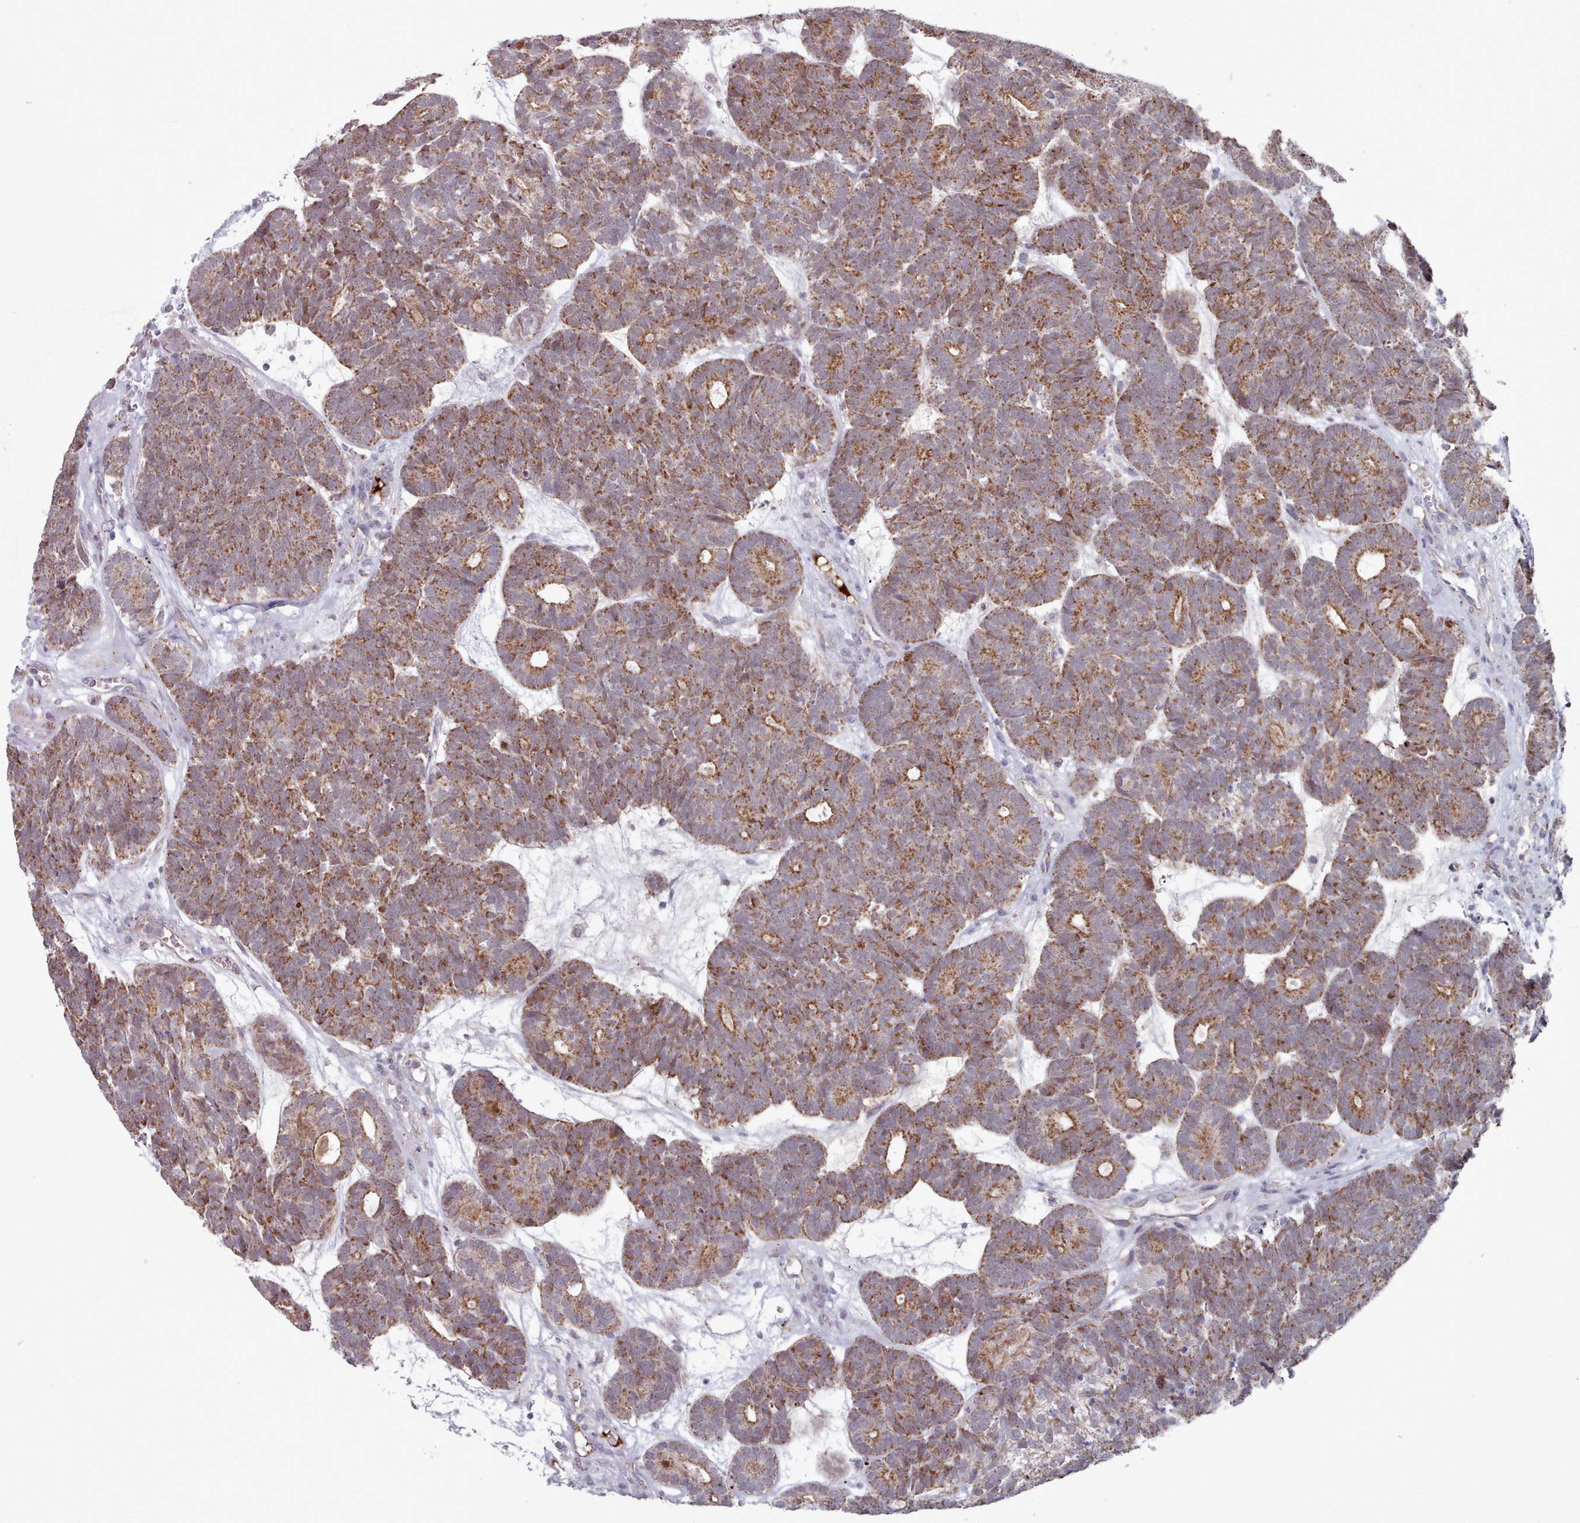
{"staining": {"intensity": "moderate", "quantity": ">75%", "location": "cytoplasmic/membranous,nuclear"}, "tissue": "head and neck cancer", "cell_type": "Tumor cells", "image_type": "cancer", "snomed": [{"axis": "morphology", "description": "Adenocarcinoma, NOS"}, {"axis": "topography", "description": "Head-Neck"}], "caption": "Adenocarcinoma (head and neck) stained with DAB immunohistochemistry (IHC) demonstrates medium levels of moderate cytoplasmic/membranous and nuclear positivity in approximately >75% of tumor cells.", "gene": "TRARG1", "patient": {"sex": "female", "age": 81}}